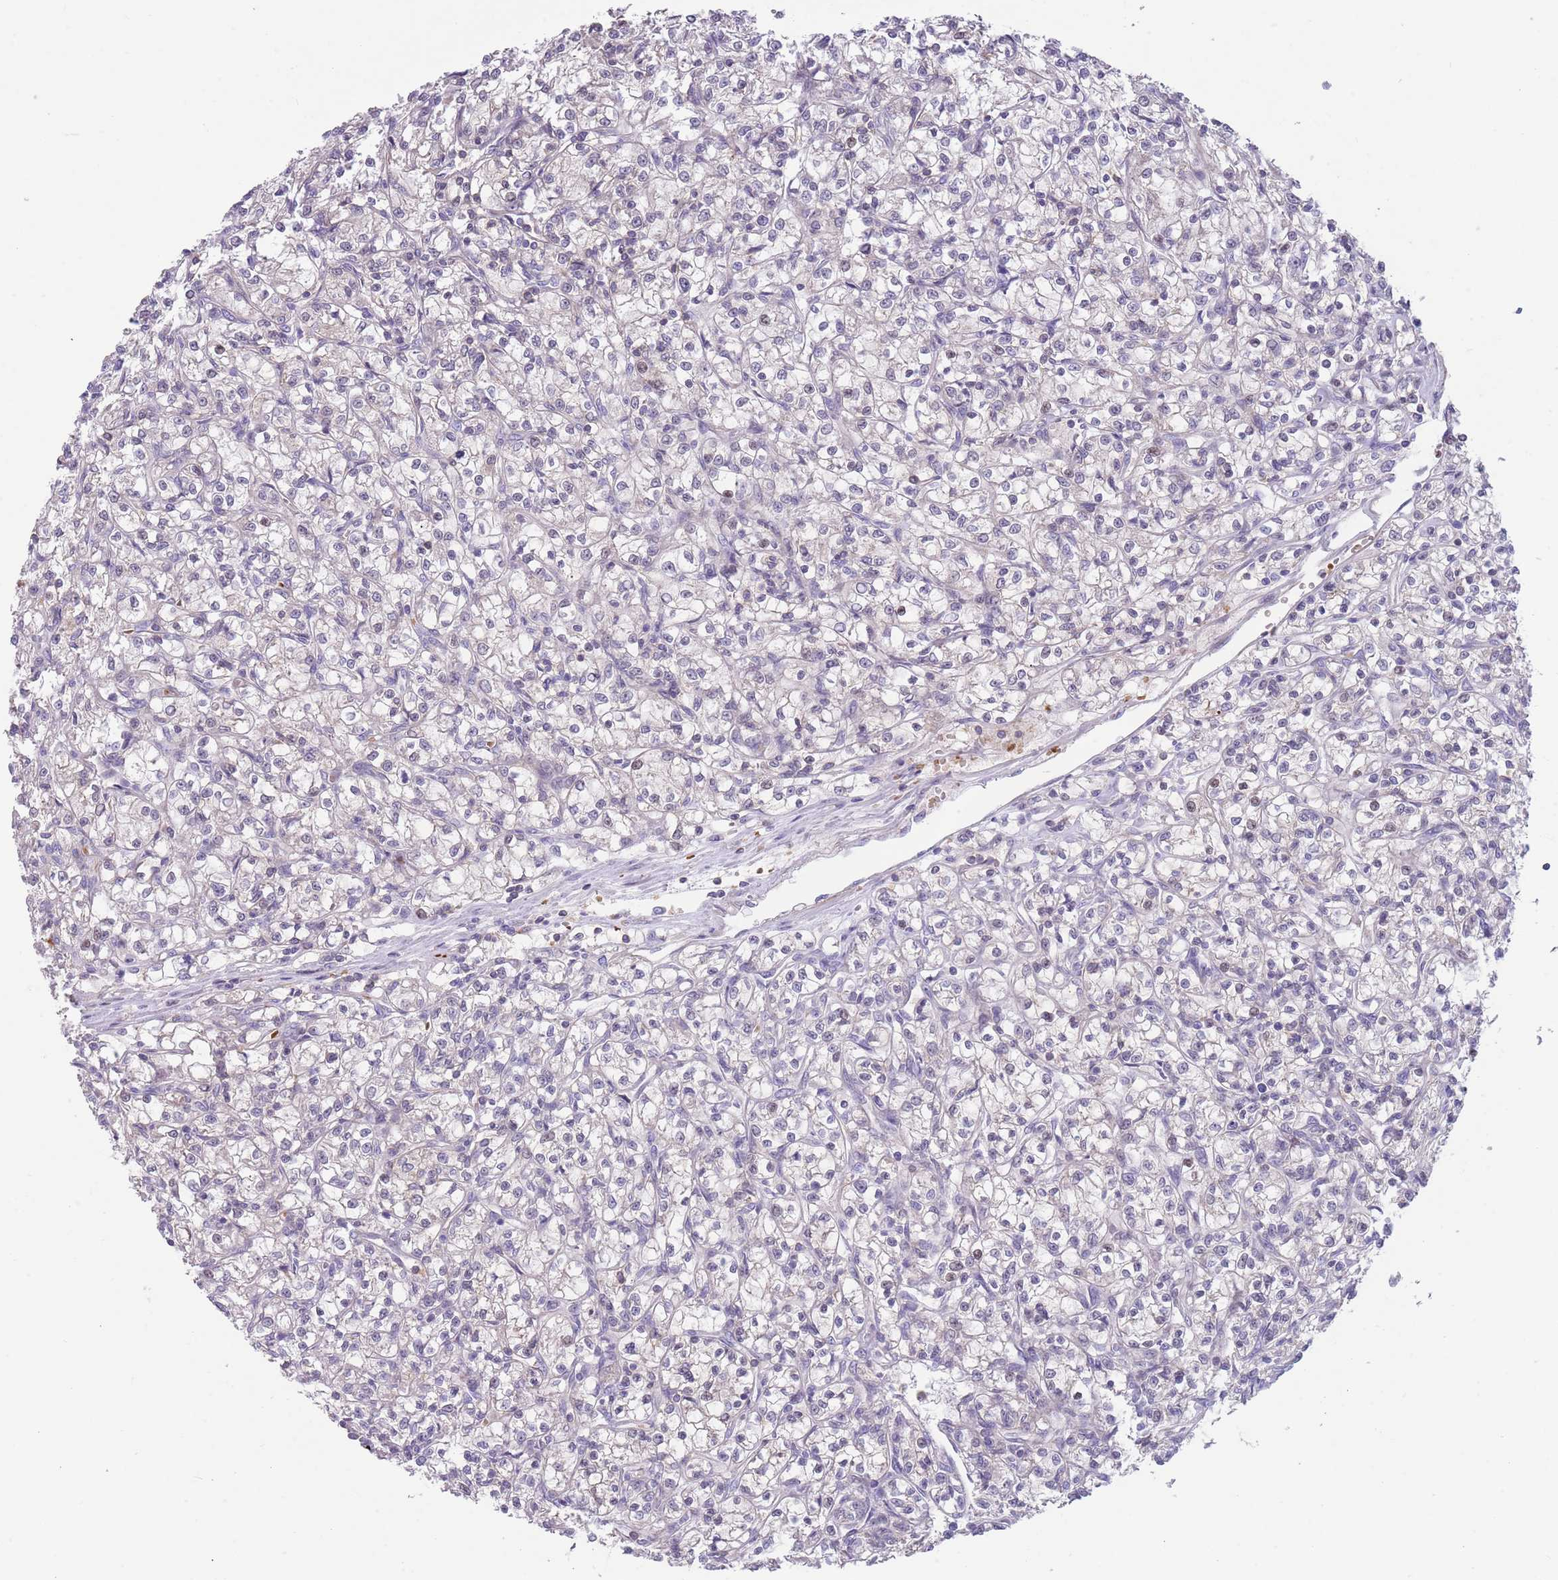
{"staining": {"intensity": "negative", "quantity": "none", "location": "none"}, "tissue": "renal cancer", "cell_type": "Tumor cells", "image_type": "cancer", "snomed": [{"axis": "morphology", "description": "Adenocarcinoma, NOS"}, {"axis": "topography", "description": "Kidney"}], "caption": "Immunohistochemical staining of renal cancer (adenocarcinoma) demonstrates no significant expression in tumor cells. (DAB (3,3'-diaminobenzidine) IHC, high magnification).", "gene": "ZNF14", "patient": {"sex": "female", "age": 59}}